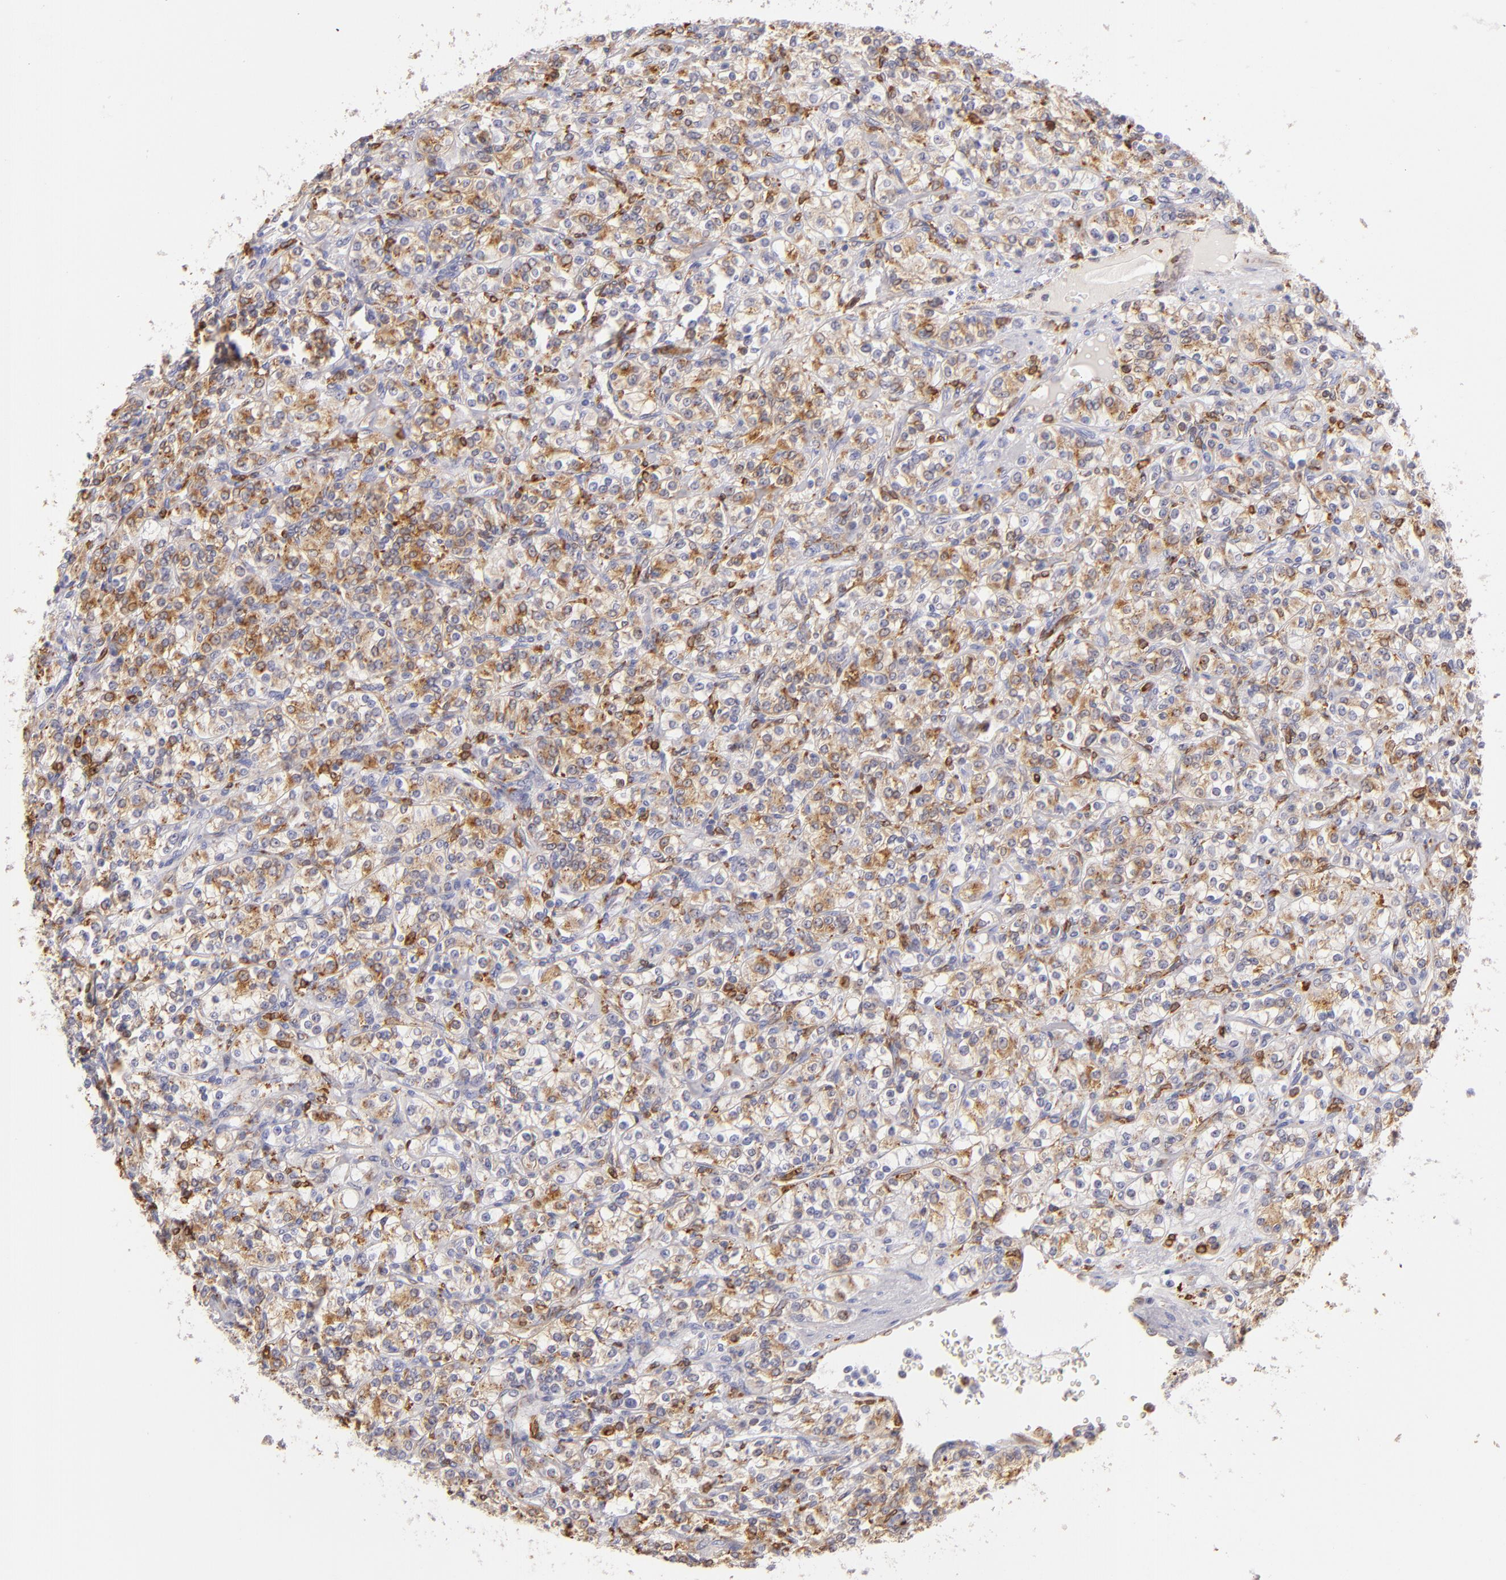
{"staining": {"intensity": "moderate", "quantity": "<25%", "location": "cytoplasmic/membranous"}, "tissue": "renal cancer", "cell_type": "Tumor cells", "image_type": "cancer", "snomed": [{"axis": "morphology", "description": "Adenocarcinoma, NOS"}, {"axis": "topography", "description": "Kidney"}], "caption": "Immunohistochemical staining of renal cancer (adenocarcinoma) demonstrates moderate cytoplasmic/membranous protein positivity in about <25% of tumor cells.", "gene": "CD74", "patient": {"sex": "male", "age": 77}}